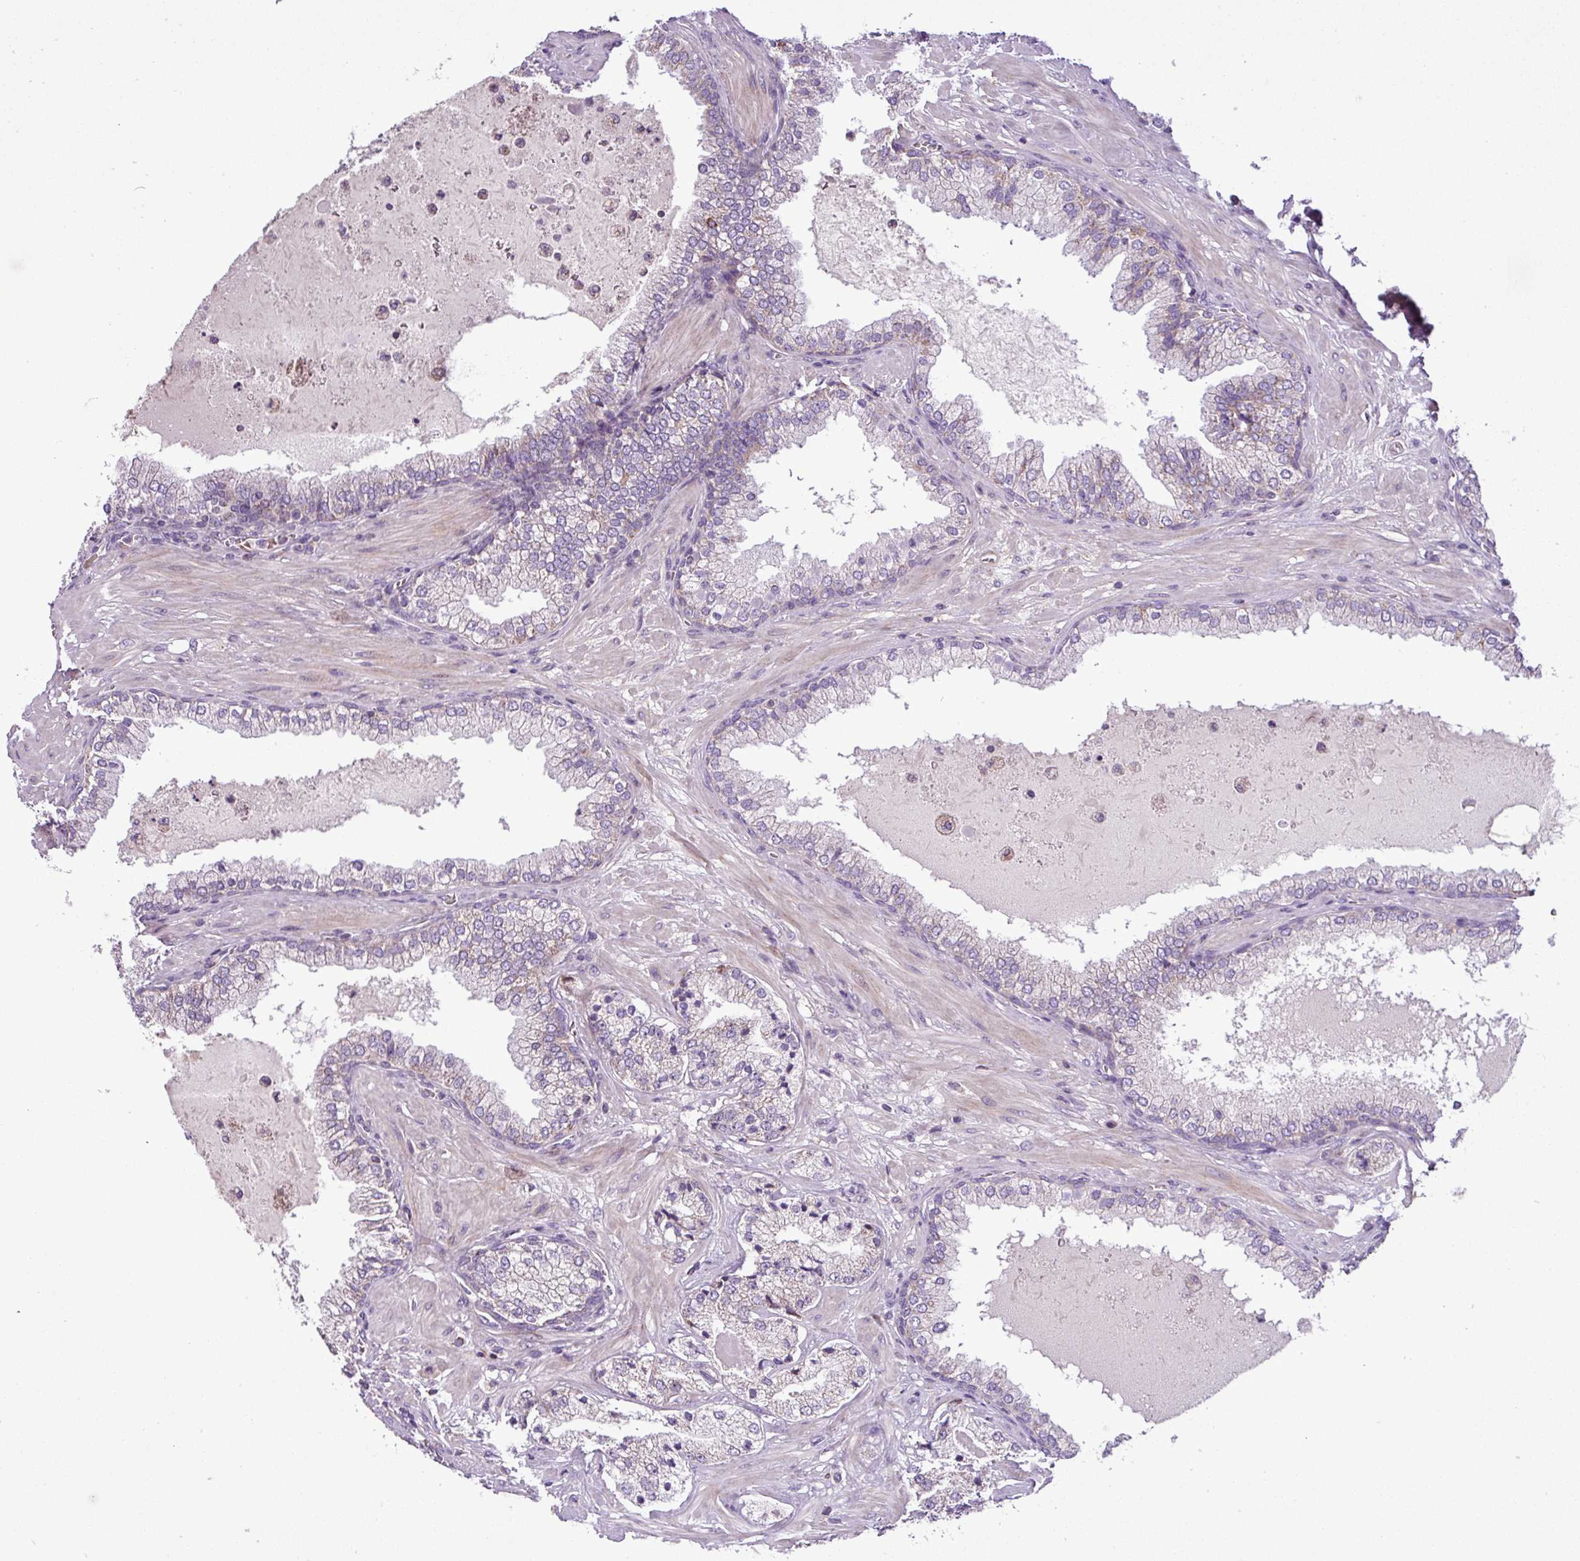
{"staining": {"intensity": "weak", "quantity": "<25%", "location": "cytoplasmic/membranous"}, "tissue": "prostate cancer", "cell_type": "Tumor cells", "image_type": "cancer", "snomed": [{"axis": "morphology", "description": "Adenocarcinoma, High grade"}, {"axis": "topography", "description": "Prostate"}], "caption": "The photomicrograph exhibits no significant positivity in tumor cells of adenocarcinoma (high-grade) (prostate).", "gene": "FAM183A", "patient": {"sex": "male", "age": 55}}